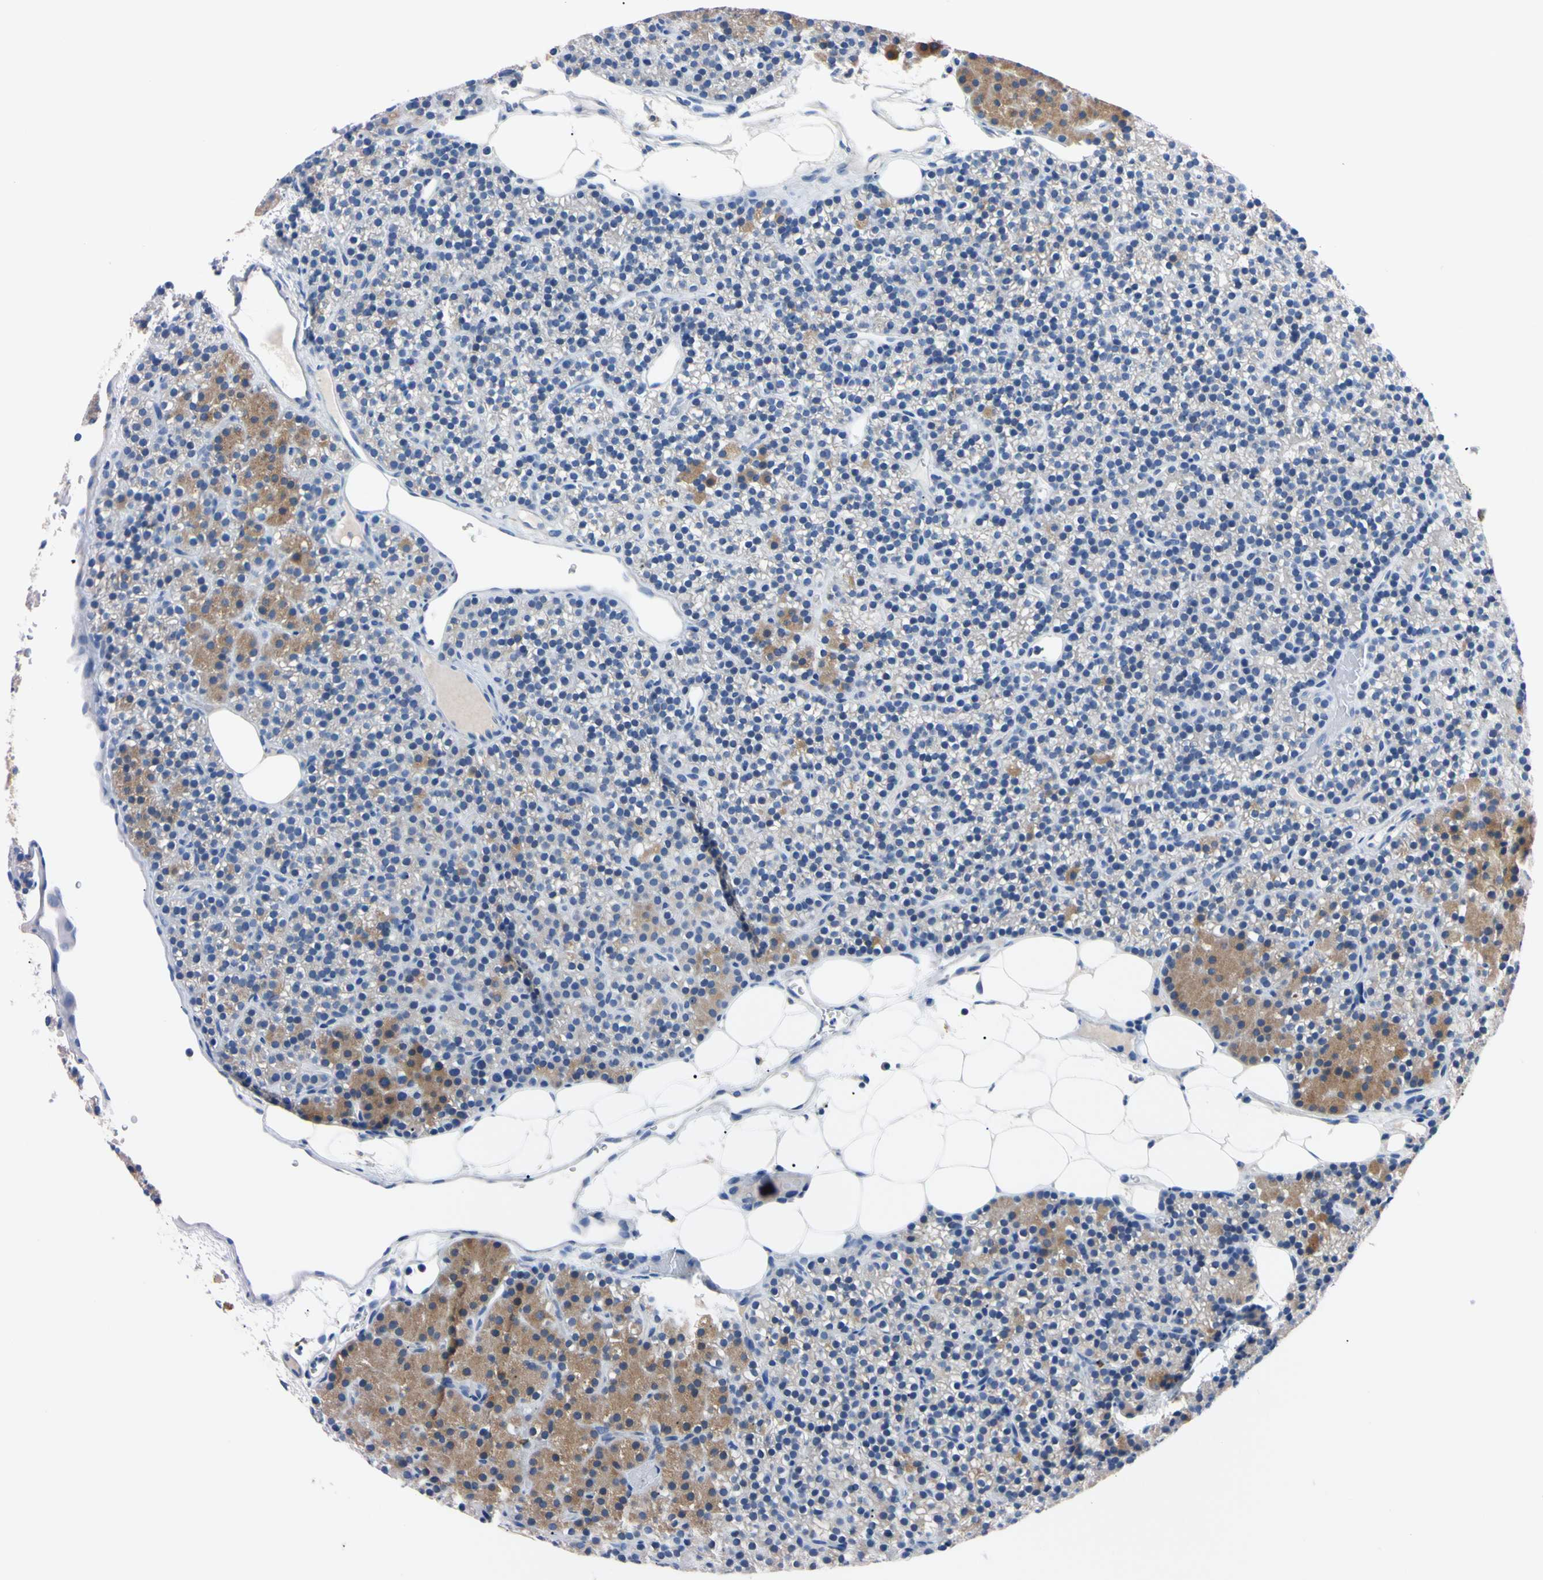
{"staining": {"intensity": "moderate", "quantity": "<25%", "location": "cytoplasmic/membranous"}, "tissue": "parathyroid gland", "cell_type": "Glandular cells", "image_type": "normal", "snomed": [{"axis": "morphology", "description": "Normal tissue, NOS"}, {"axis": "morphology", "description": "Hyperplasia, NOS"}, {"axis": "topography", "description": "Parathyroid gland"}], "caption": "Protein staining of benign parathyroid gland exhibits moderate cytoplasmic/membranous staining in about <25% of glandular cells.", "gene": "PNKD", "patient": {"sex": "male", "age": 44}}